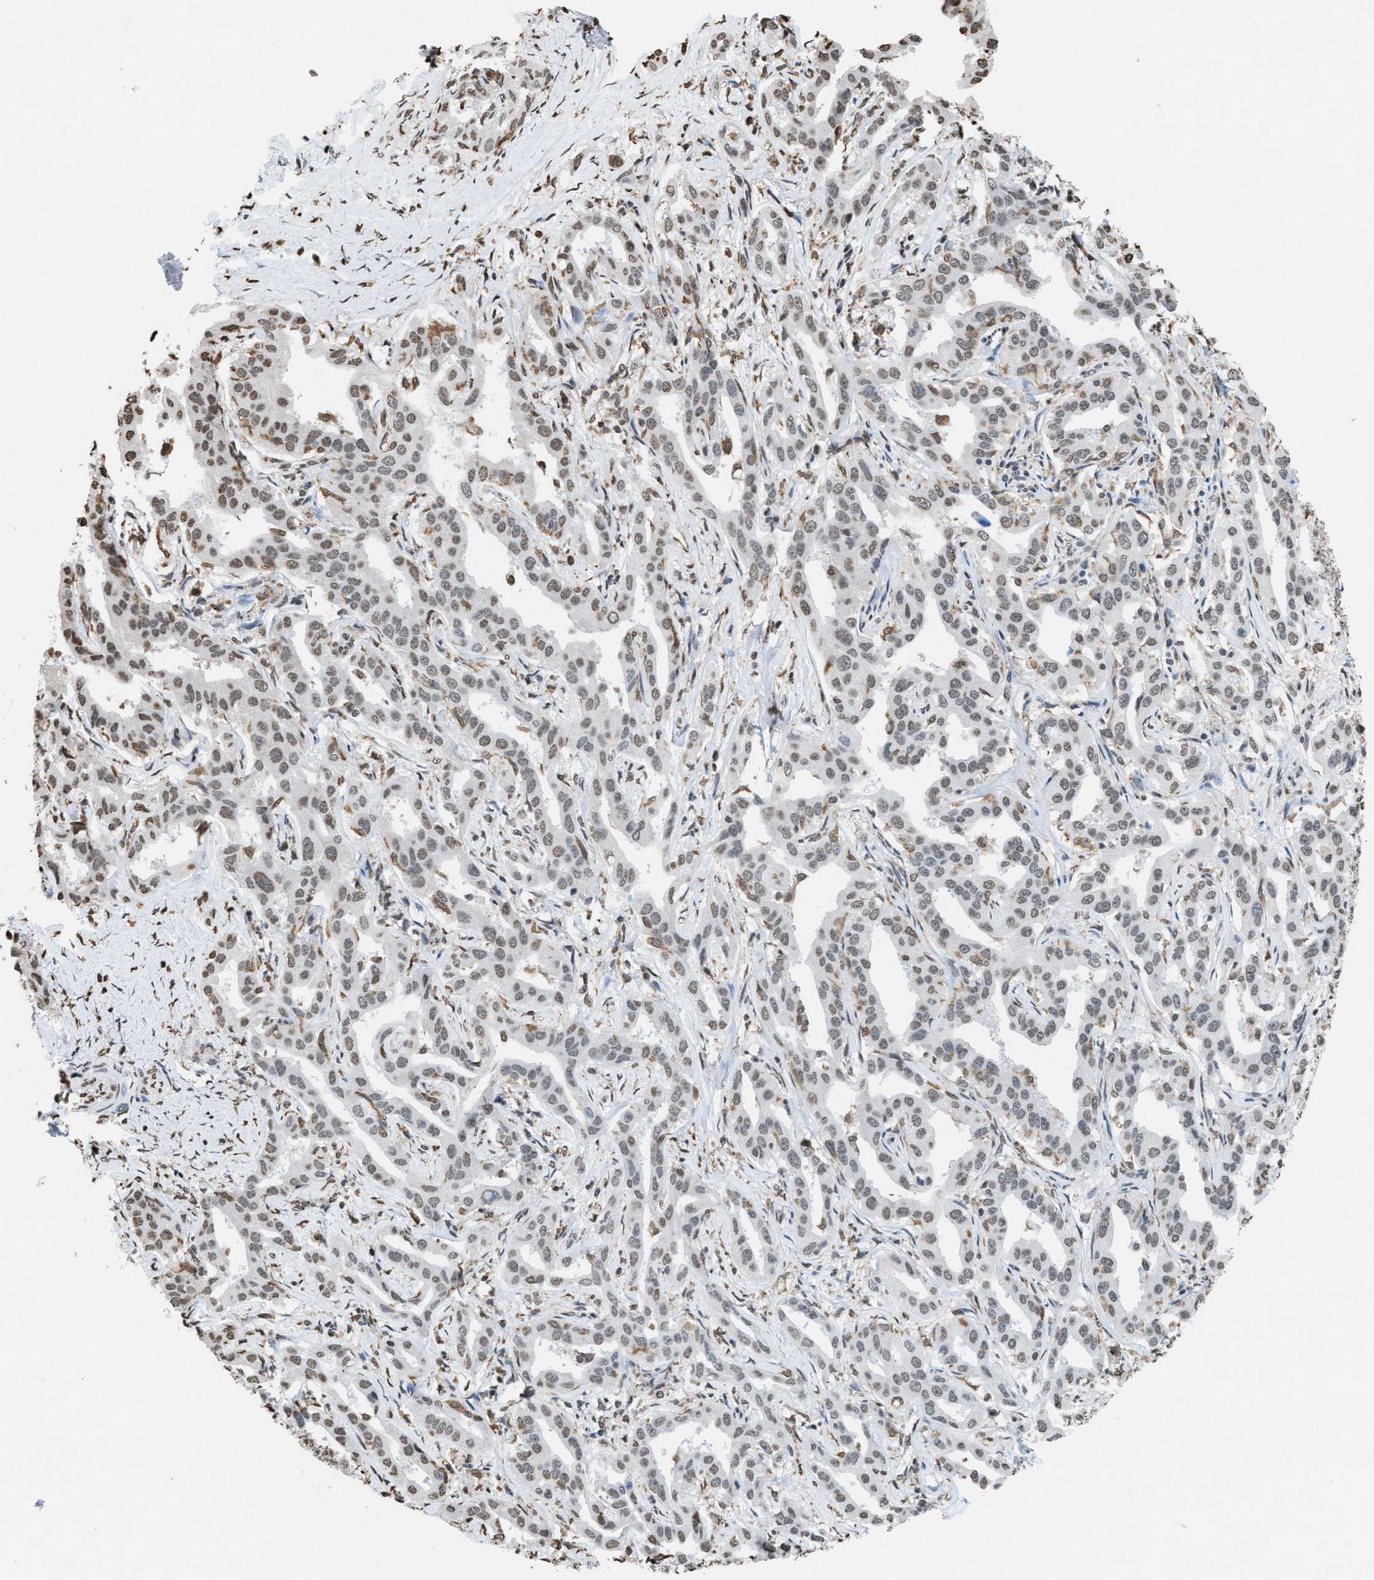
{"staining": {"intensity": "weak", "quantity": "25%-75%", "location": "nuclear"}, "tissue": "liver cancer", "cell_type": "Tumor cells", "image_type": "cancer", "snomed": [{"axis": "morphology", "description": "Cholangiocarcinoma"}, {"axis": "topography", "description": "Liver"}], "caption": "Tumor cells reveal weak nuclear expression in about 25%-75% of cells in liver cancer (cholangiocarcinoma).", "gene": "NUP88", "patient": {"sex": "male", "age": 59}}